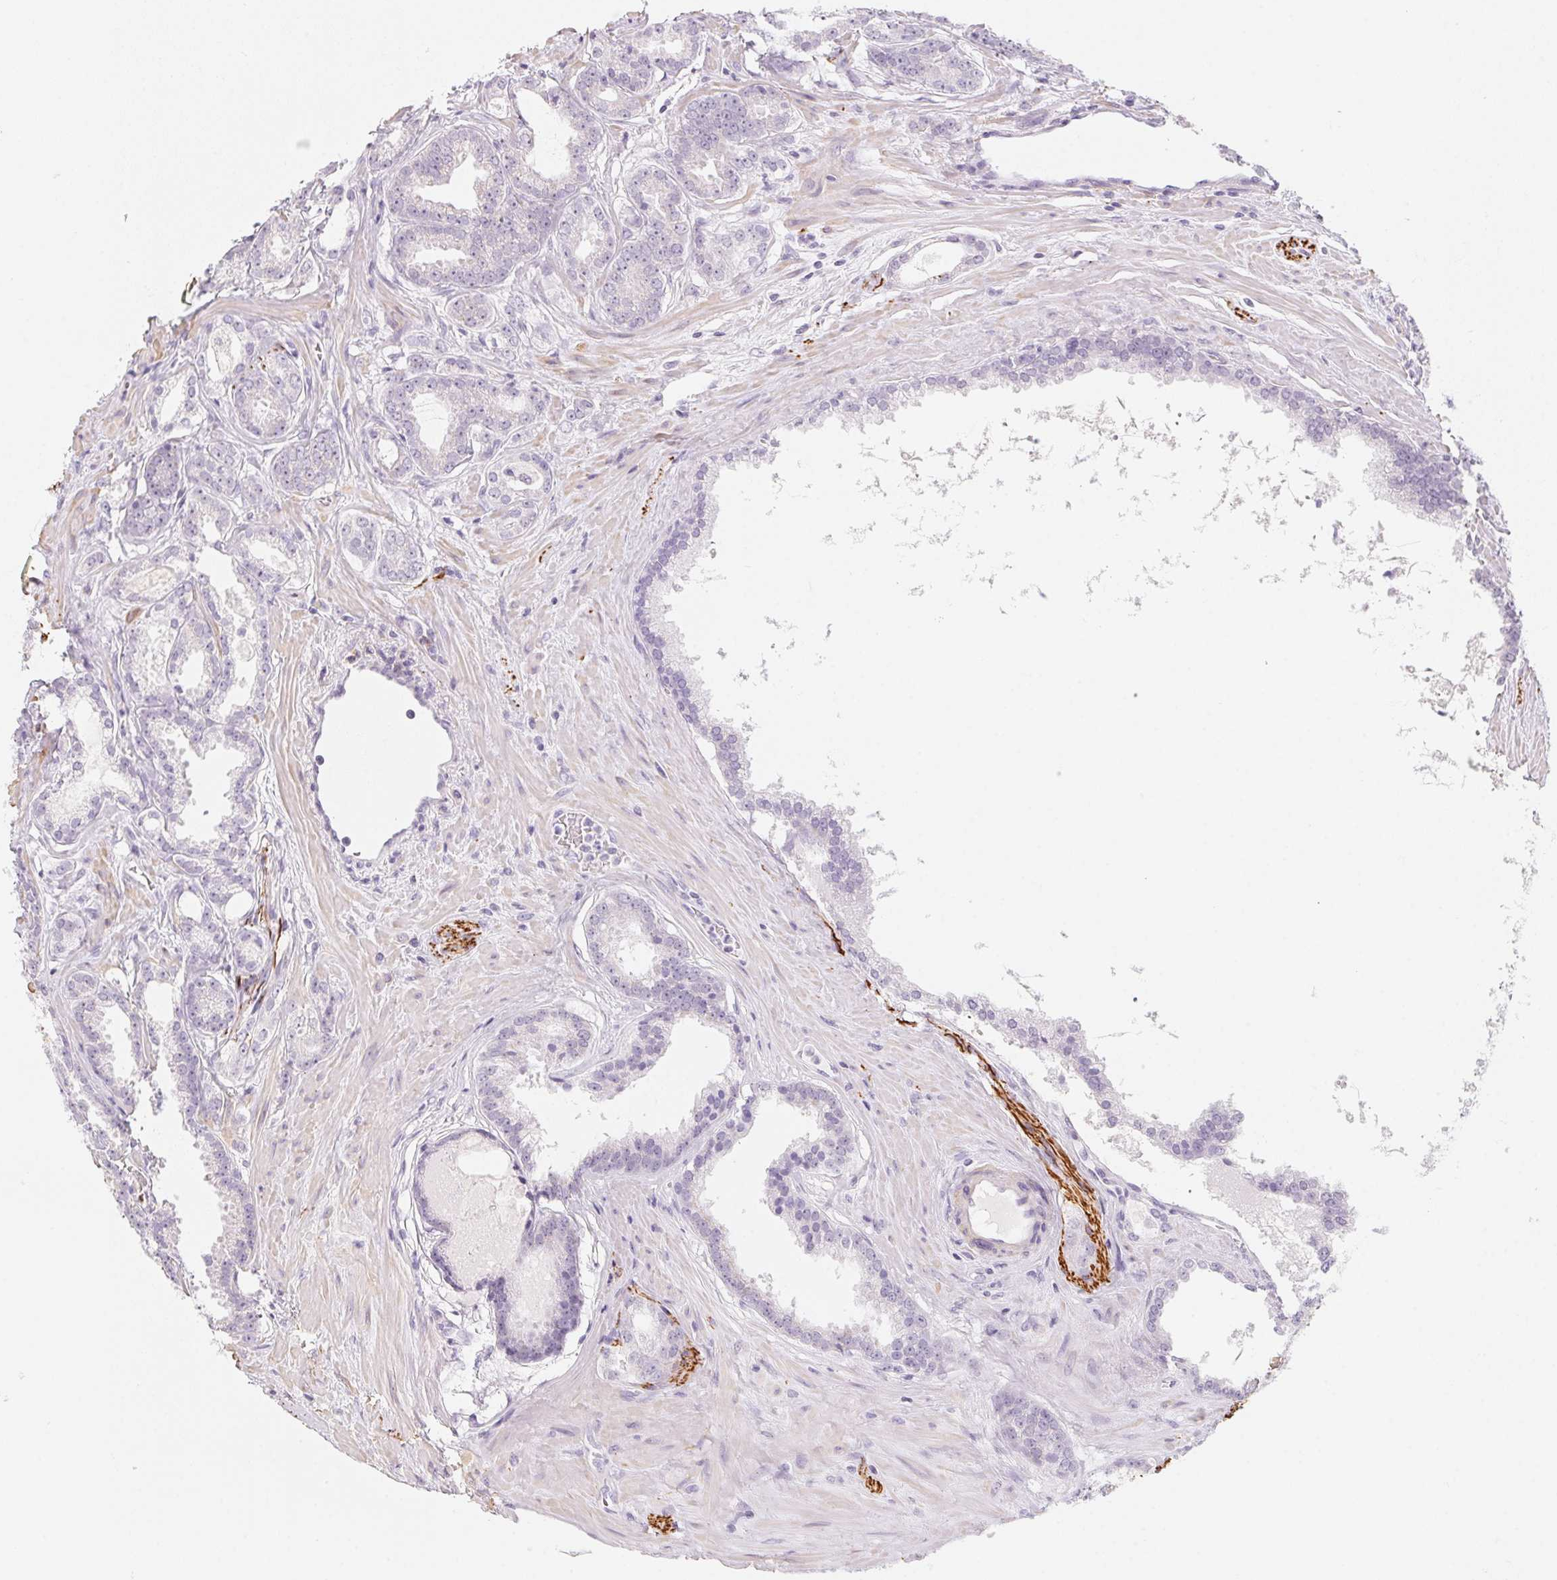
{"staining": {"intensity": "negative", "quantity": "none", "location": "none"}, "tissue": "prostate cancer", "cell_type": "Tumor cells", "image_type": "cancer", "snomed": [{"axis": "morphology", "description": "Adenocarcinoma, Low grade"}, {"axis": "topography", "description": "Prostate"}], "caption": "High magnification brightfield microscopy of low-grade adenocarcinoma (prostate) stained with DAB (brown) and counterstained with hematoxylin (blue): tumor cells show no significant positivity. Brightfield microscopy of immunohistochemistry (IHC) stained with DAB (brown) and hematoxylin (blue), captured at high magnification.", "gene": "PRPH", "patient": {"sex": "male", "age": 65}}